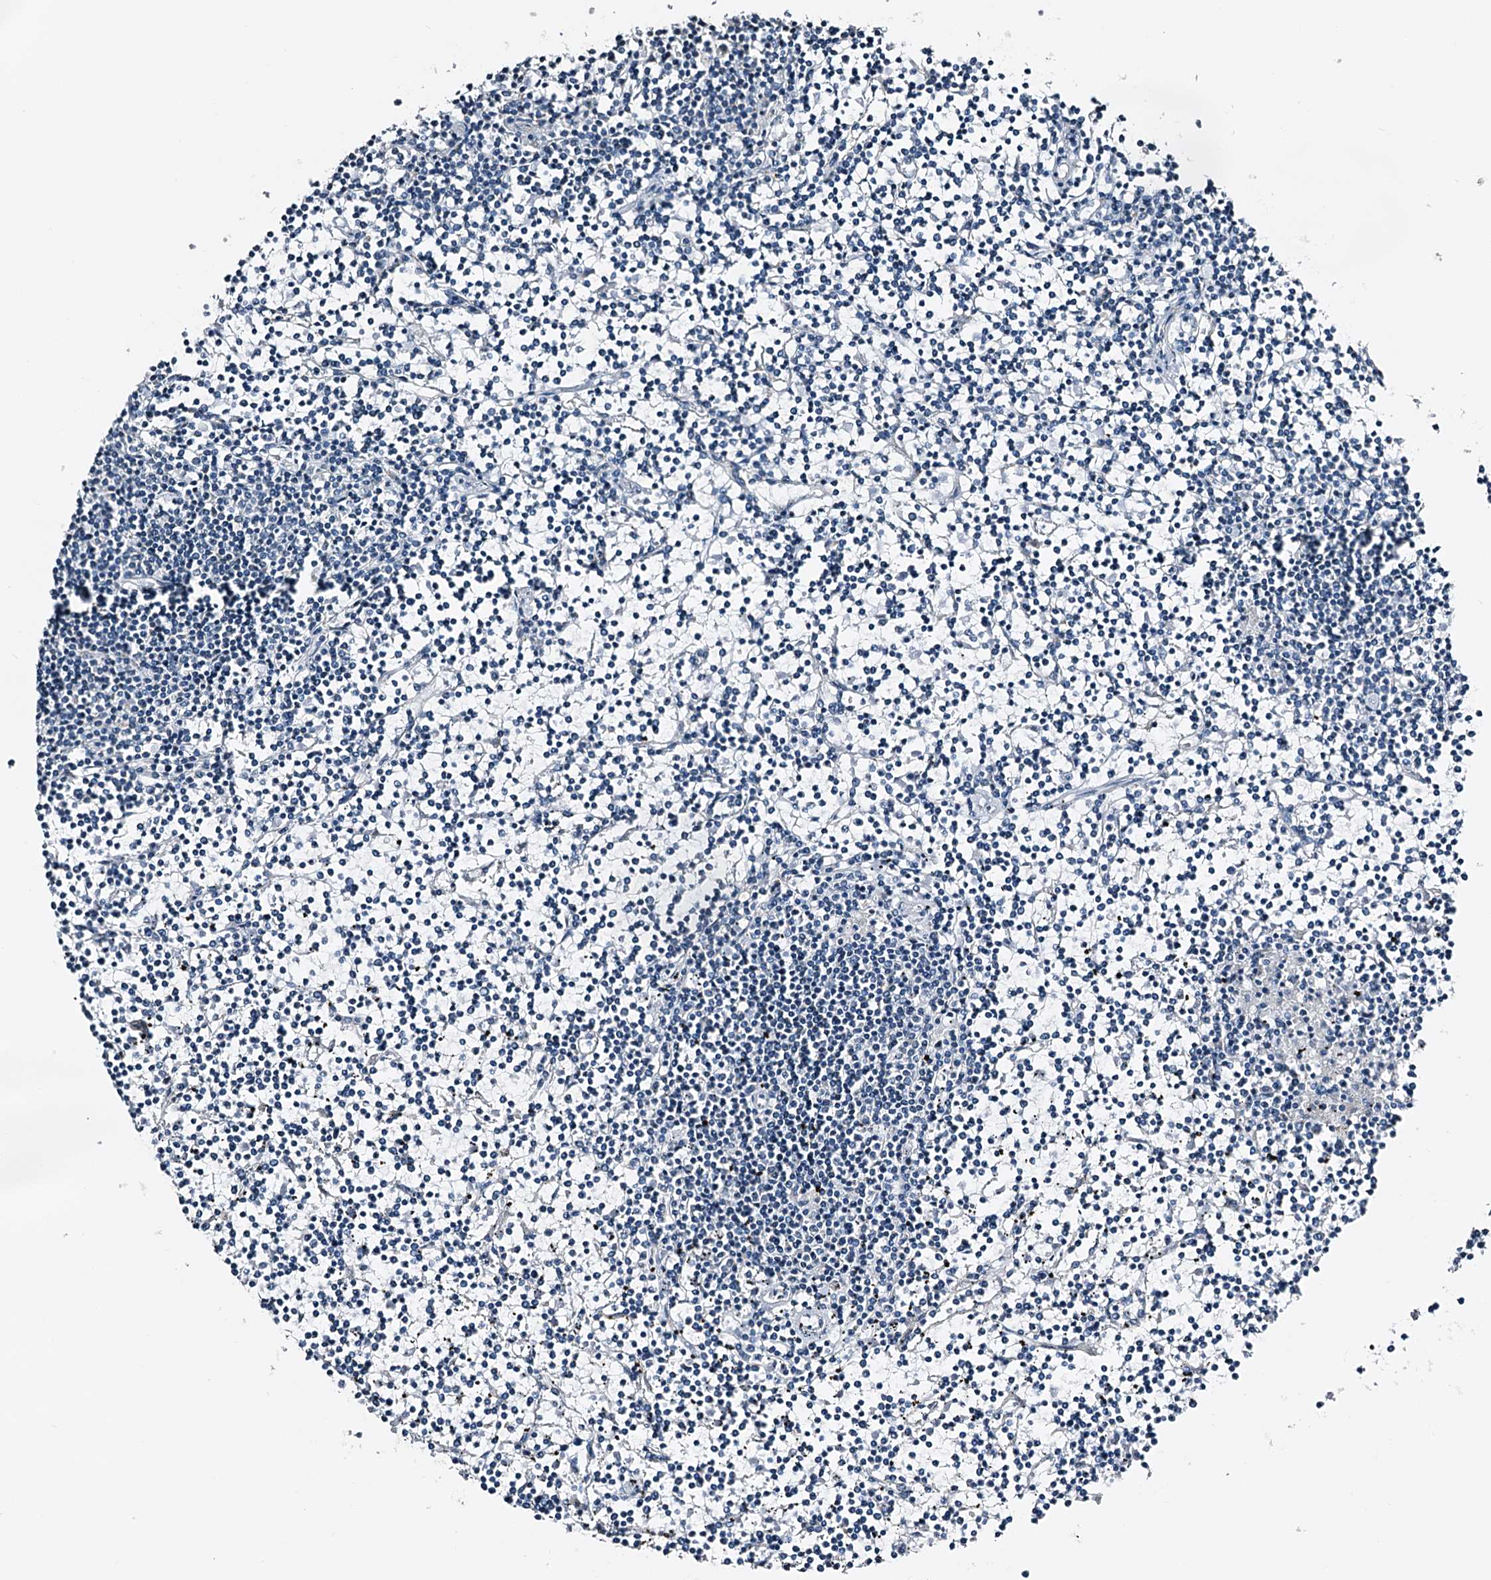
{"staining": {"intensity": "negative", "quantity": "none", "location": "none"}, "tissue": "lymphoma", "cell_type": "Tumor cells", "image_type": "cancer", "snomed": [{"axis": "morphology", "description": "Malignant lymphoma, non-Hodgkin's type, Low grade"}, {"axis": "topography", "description": "Spleen"}], "caption": "Tumor cells are negative for brown protein staining in malignant lymphoma, non-Hodgkin's type (low-grade).", "gene": "SLC1A3", "patient": {"sex": "female", "age": 19}}